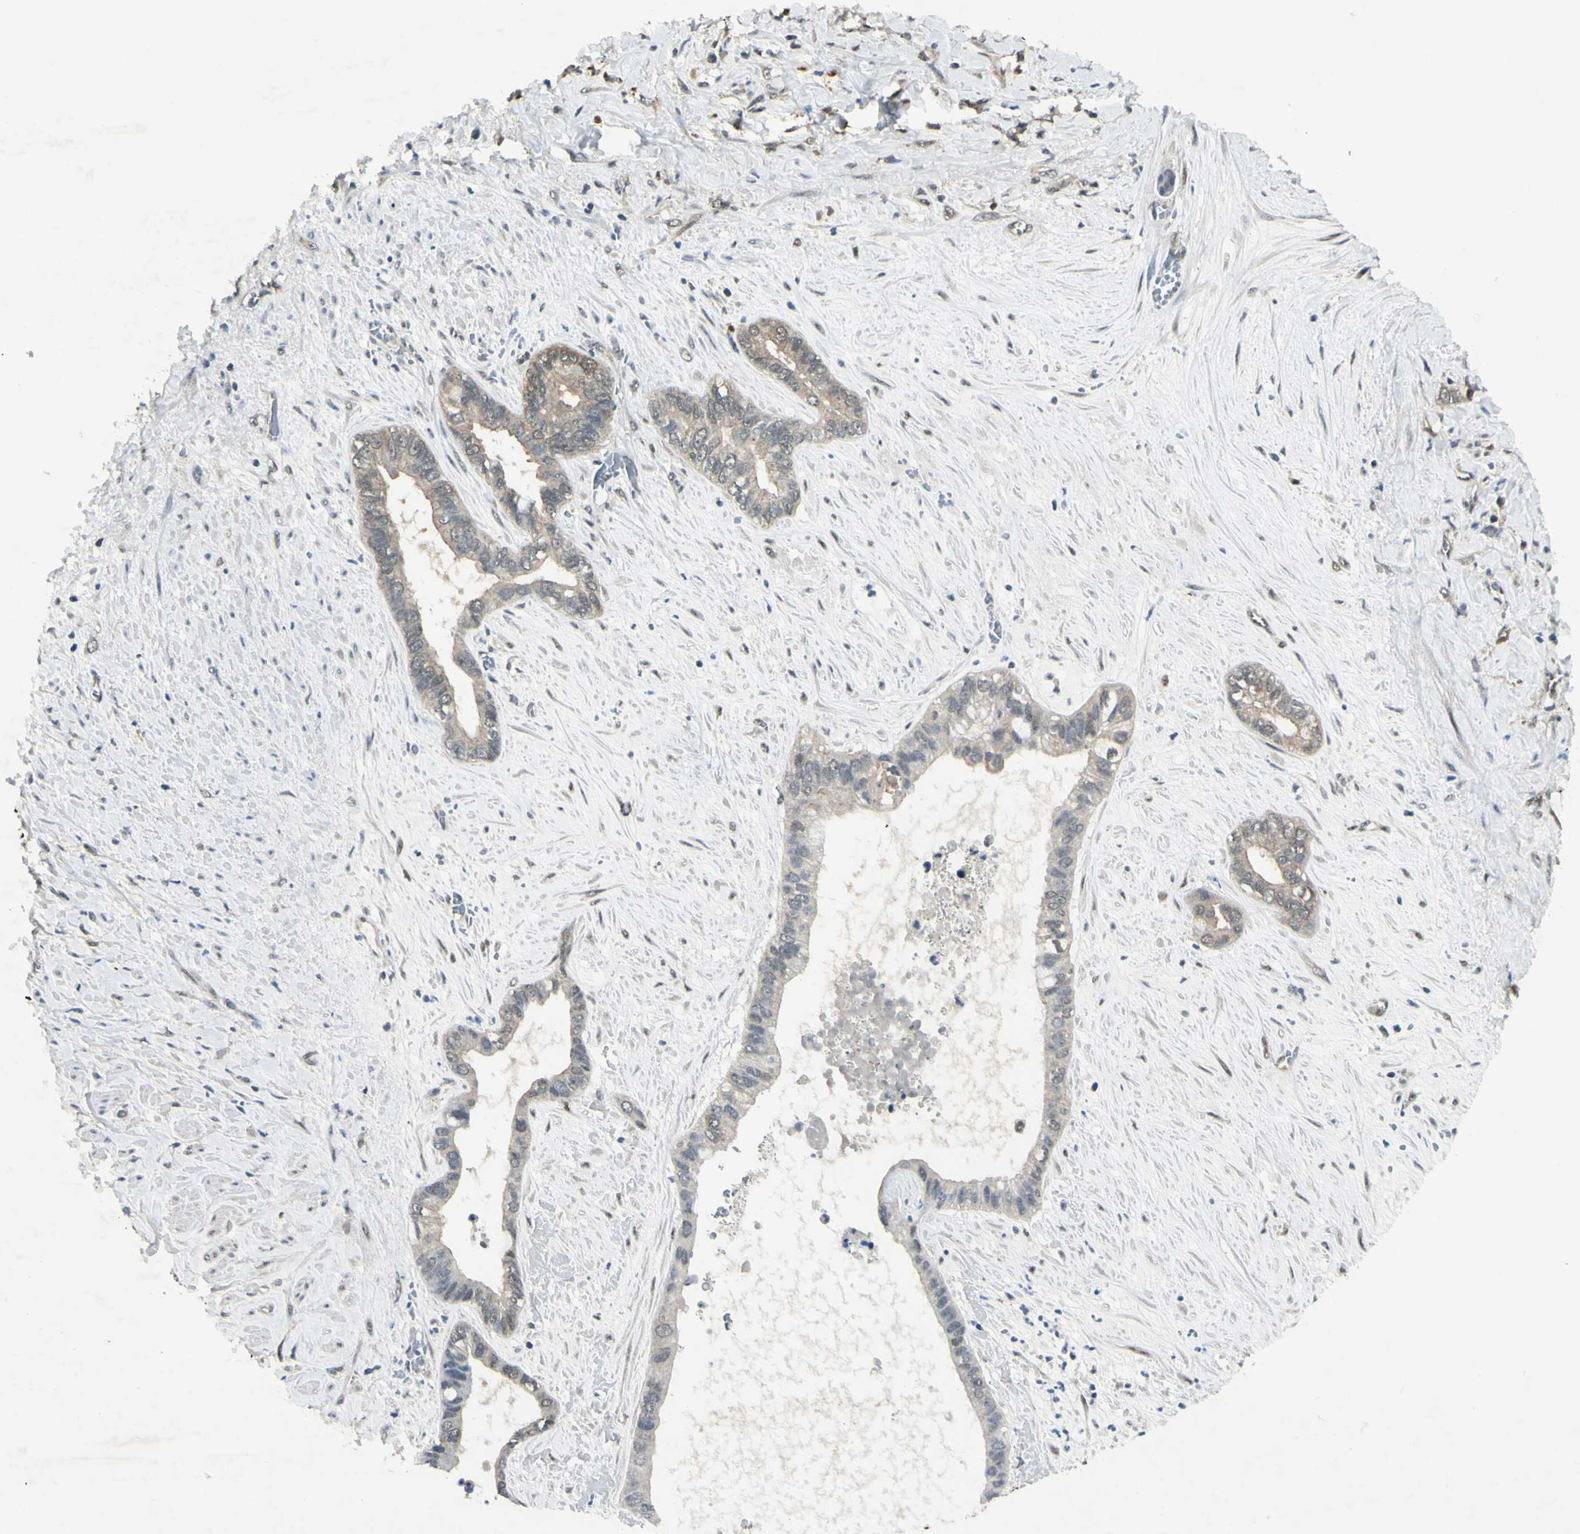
{"staining": {"intensity": "weak", "quantity": "25%-75%", "location": "cytoplasmic/membranous,nuclear"}, "tissue": "liver cancer", "cell_type": "Tumor cells", "image_type": "cancer", "snomed": [{"axis": "morphology", "description": "Cholangiocarcinoma"}, {"axis": "topography", "description": "Liver"}], "caption": "Human liver cancer (cholangiocarcinoma) stained with a protein marker reveals weak staining in tumor cells.", "gene": "PSMD5", "patient": {"sex": "female", "age": 65}}